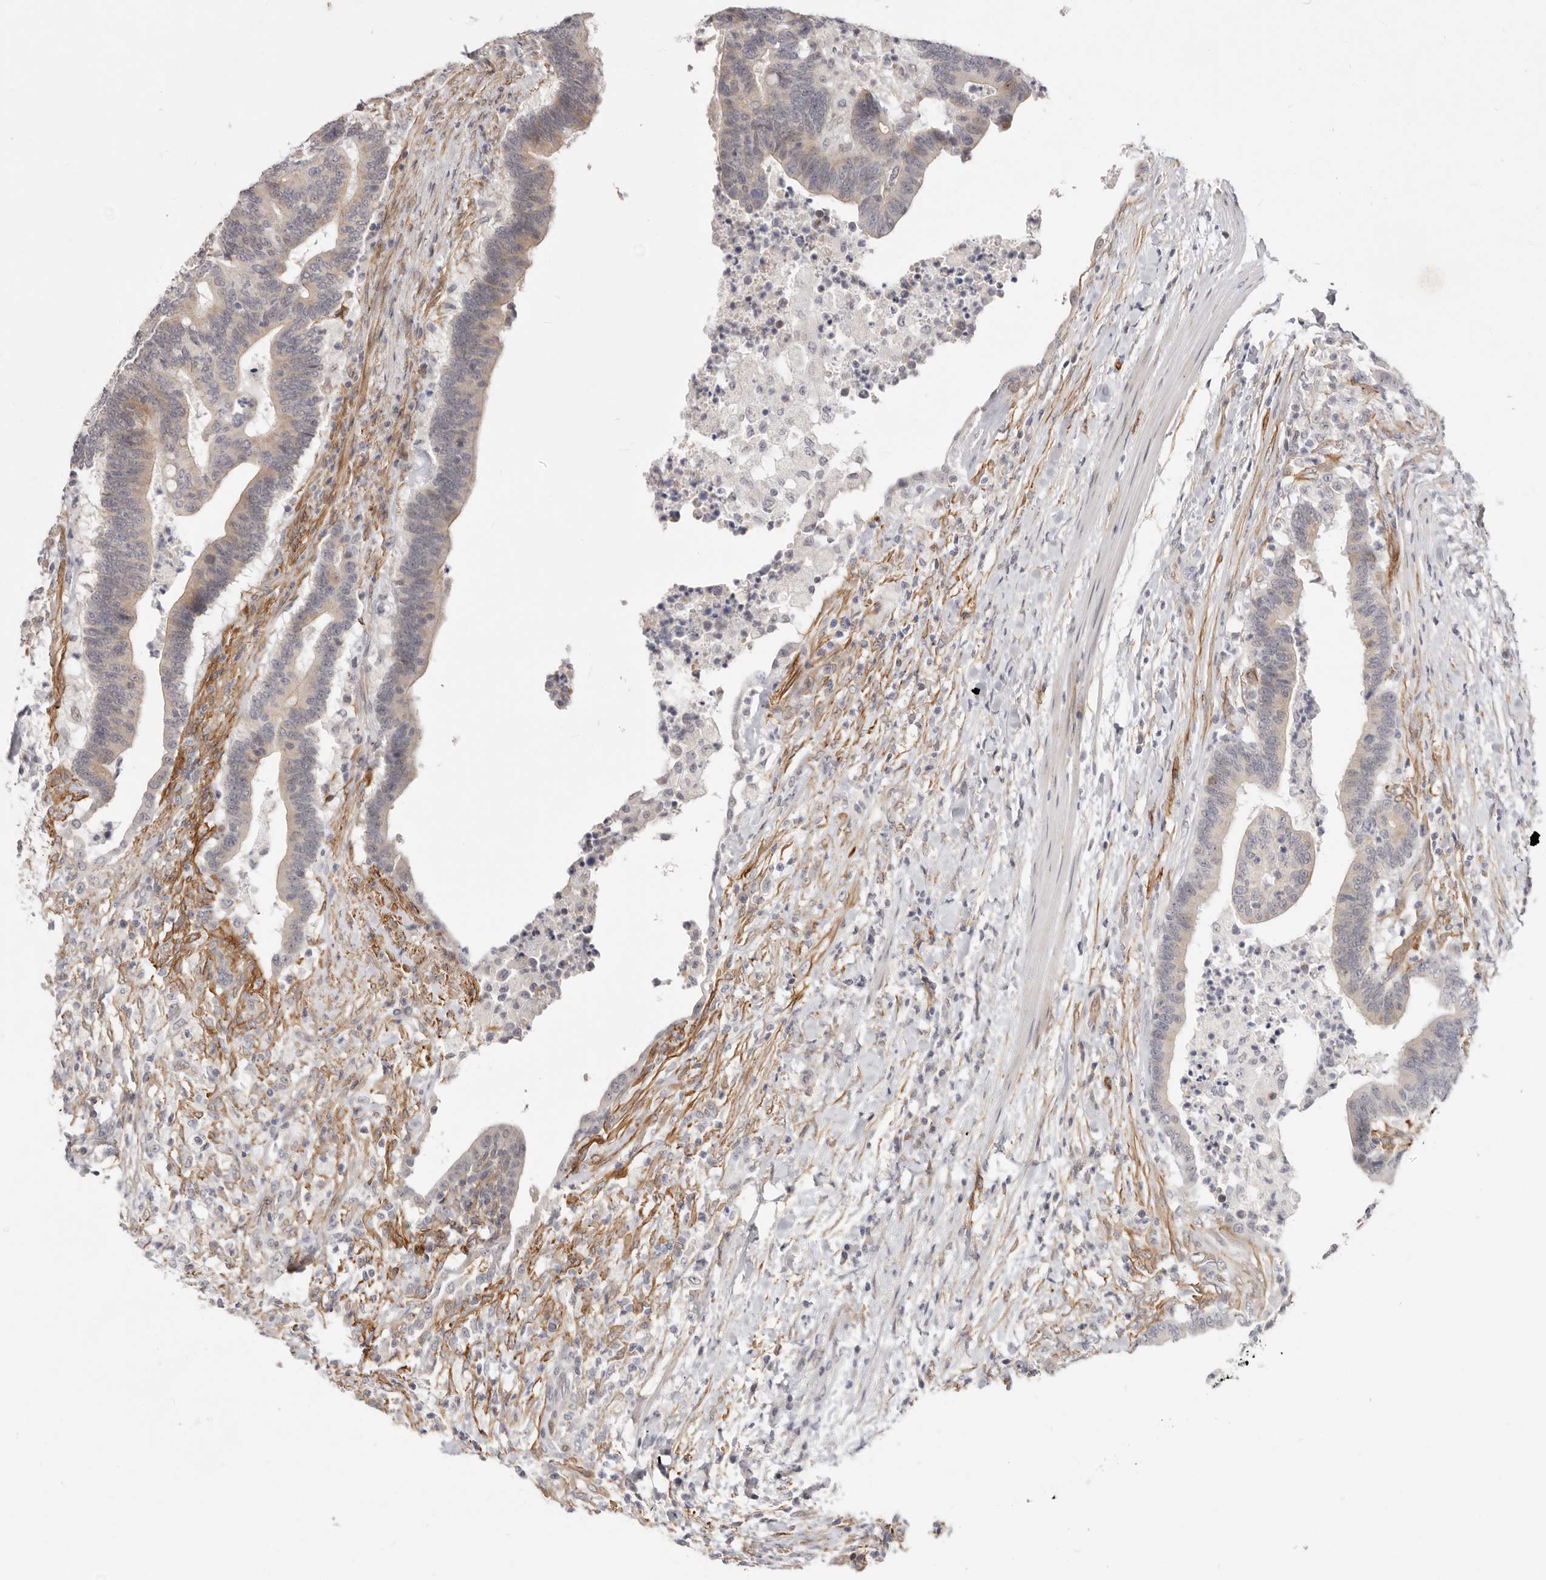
{"staining": {"intensity": "negative", "quantity": "none", "location": "none"}, "tissue": "colorectal cancer", "cell_type": "Tumor cells", "image_type": "cancer", "snomed": [{"axis": "morphology", "description": "Adenocarcinoma, NOS"}, {"axis": "topography", "description": "Colon"}], "caption": "Immunohistochemistry histopathology image of neoplastic tissue: colorectal cancer (adenocarcinoma) stained with DAB (3,3'-diaminobenzidine) shows no significant protein positivity in tumor cells.", "gene": "SZT2", "patient": {"sex": "female", "age": 66}}